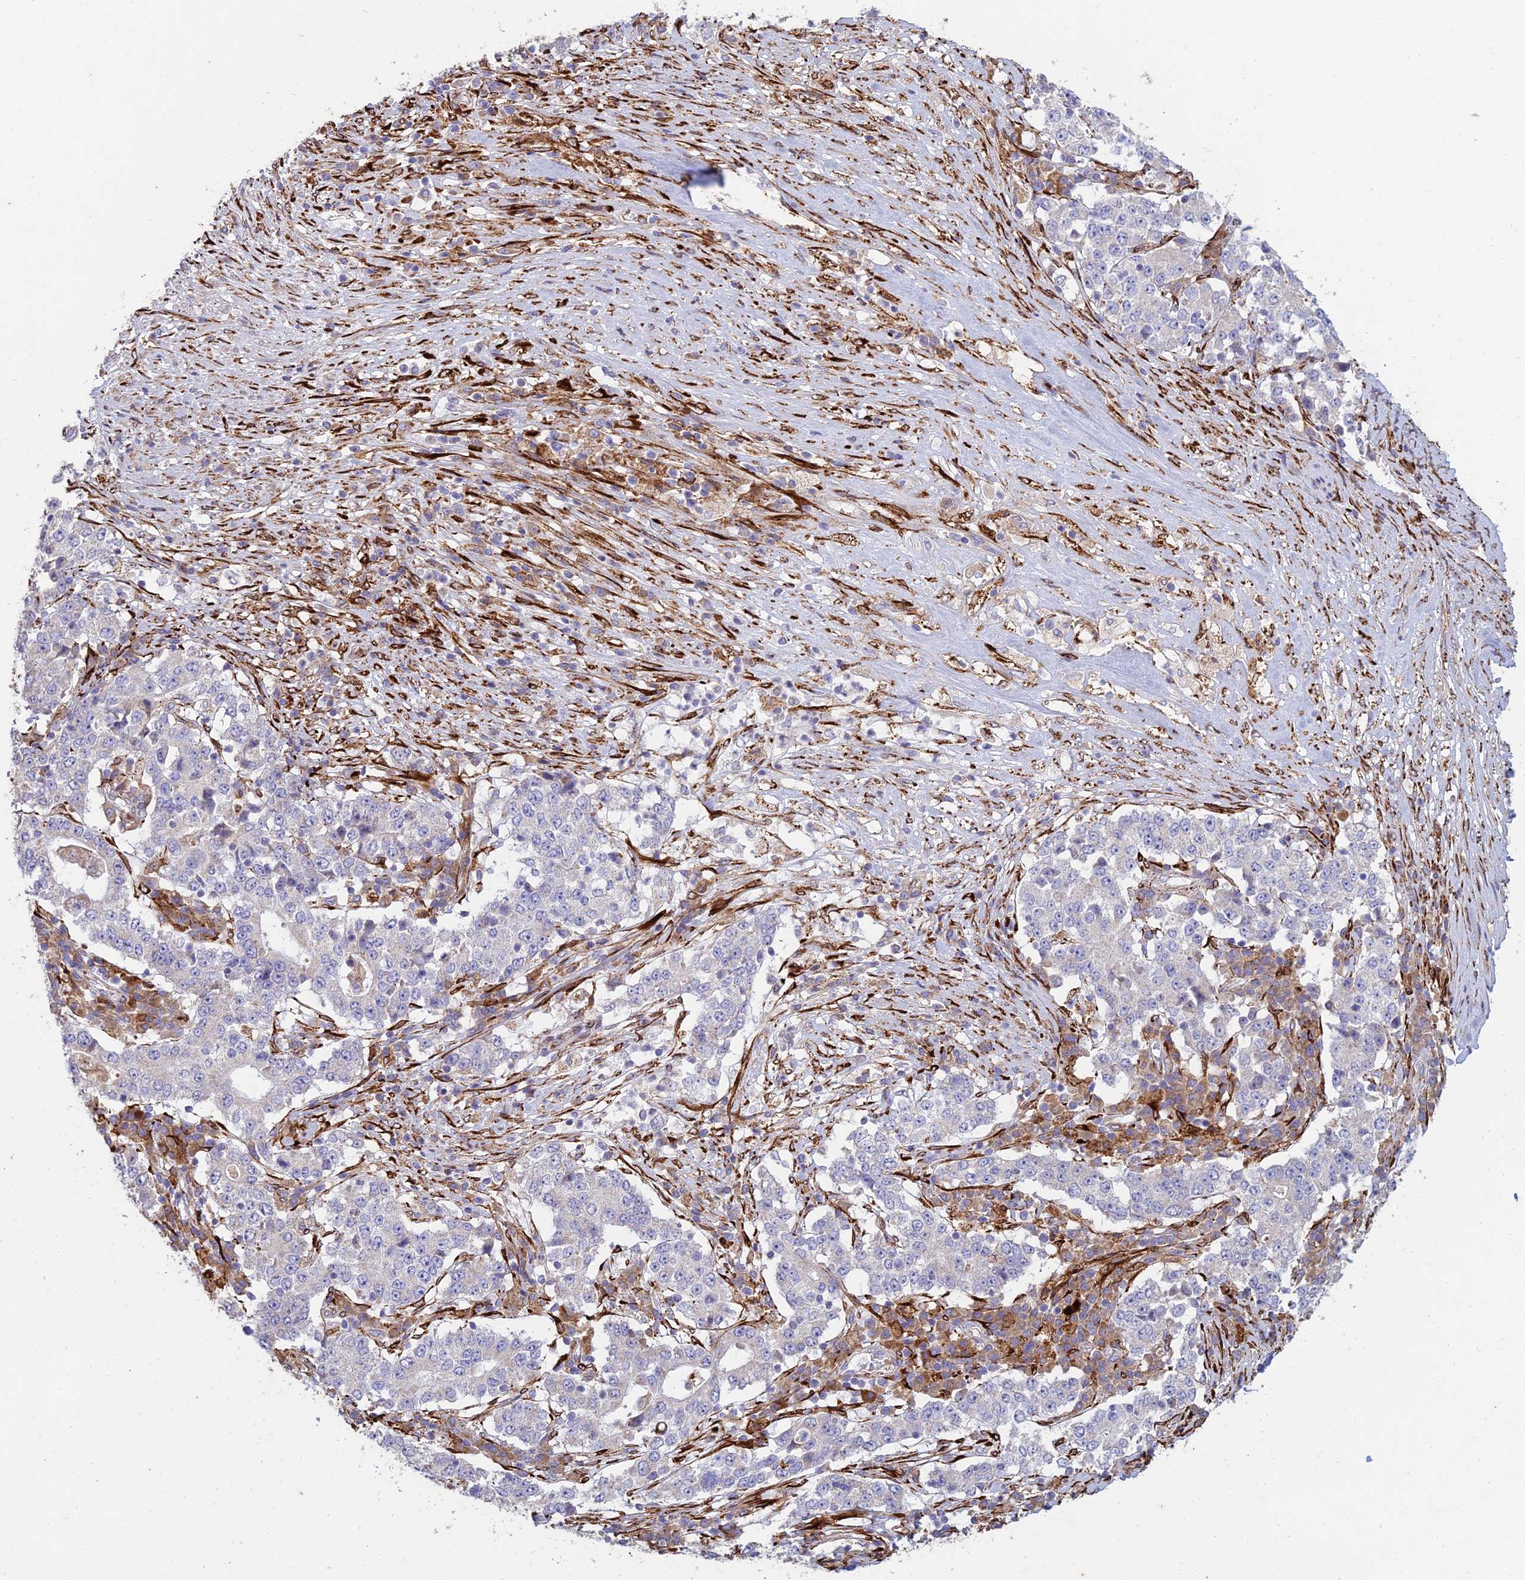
{"staining": {"intensity": "negative", "quantity": "none", "location": "none"}, "tissue": "stomach cancer", "cell_type": "Tumor cells", "image_type": "cancer", "snomed": [{"axis": "morphology", "description": "Adenocarcinoma, NOS"}, {"axis": "topography", "description": "Stomach"}], "caption": "Tumor cells show no significant expression in stomach cancer.", "gene": "RCN3", "patient": {"sex": "male", "age": 59}}